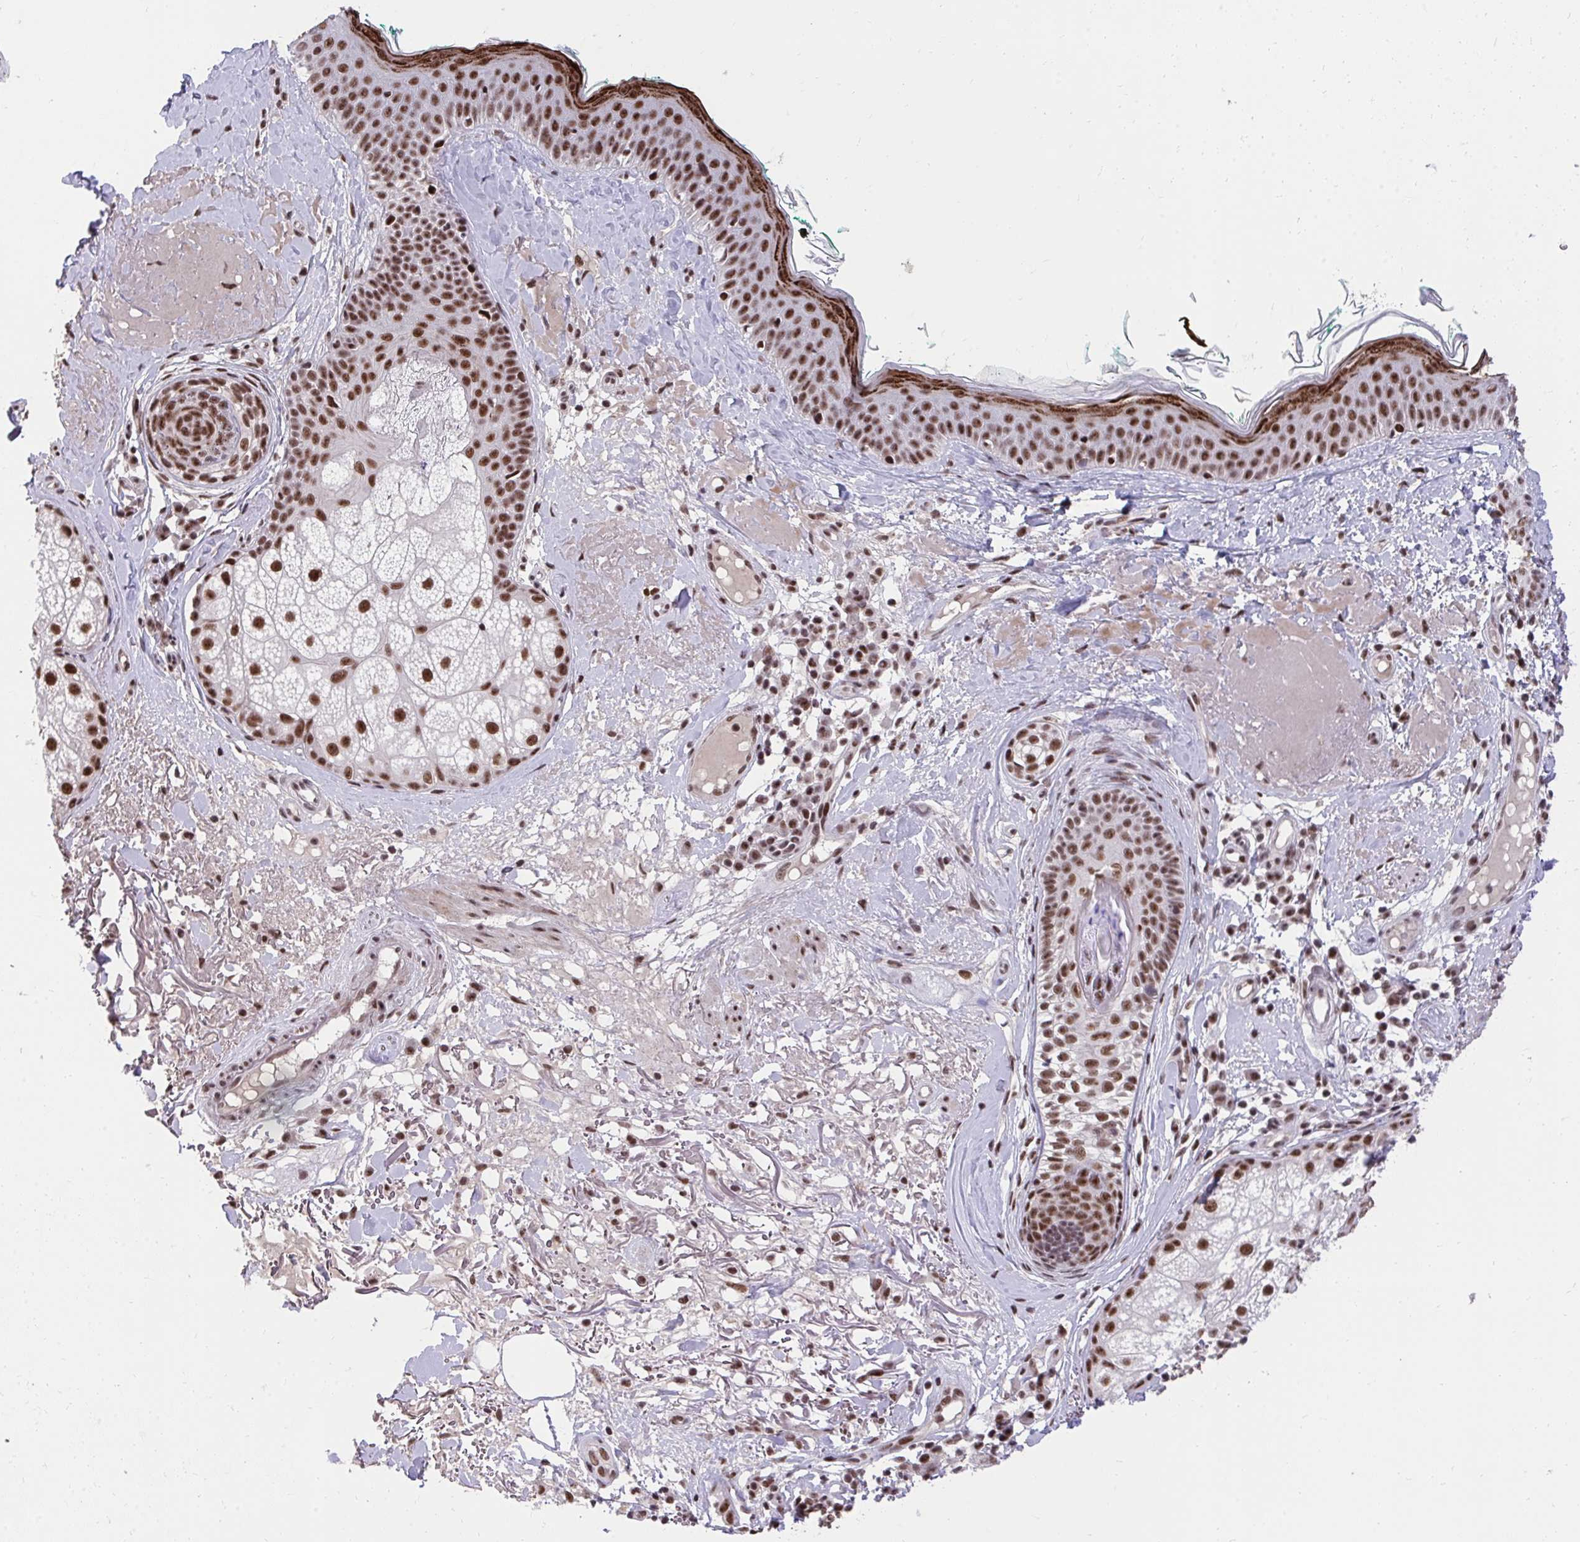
{"staining": {"intensity": "moderate", "quantity": ">75%", "location": "nuclear"}, "tissue": "skin", "cell_type": "Fibroblasts", "image_type": "normal", "snomed": [{"axis": "morphology", "description": "Normal tissue, NOS"}, {"axis": "topography", "description": "Skin"}], "caption": "Protein expression by immunohistochemistry demonstrates moderate nuclear positivity in about >75% of fibroblasts in unremarkable skin.", "gene": "SYNE4", "patient": {"sex": "male", "age": 73}}